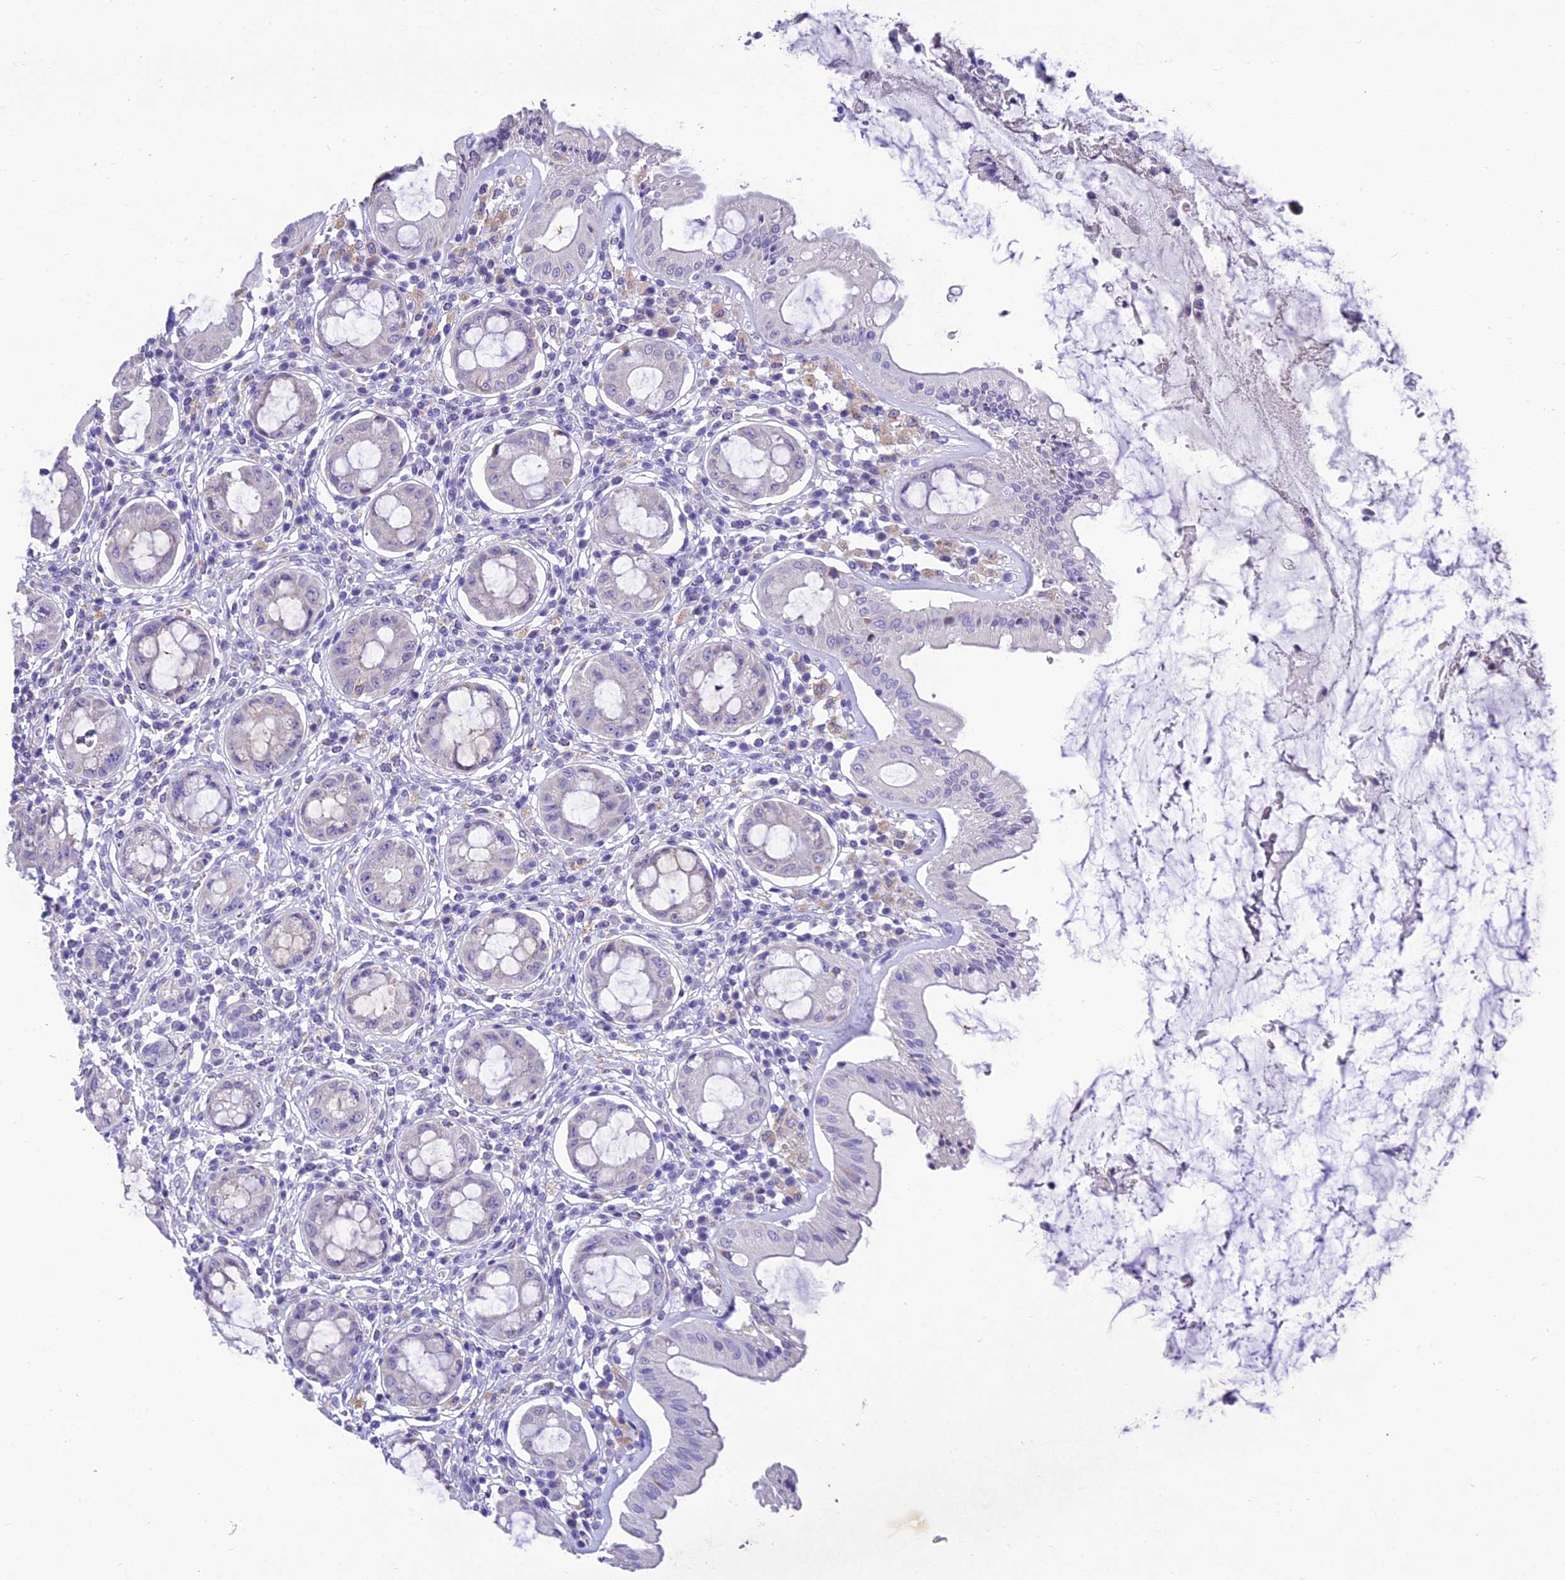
{"staining": {"intensity": "weak", "quantity": "<25%", "location": "cytoplasmic/membranous"}, "tissue": "rectum", "cell_type": "Glandular cells", "image_type": "normal", "snomed": [{"axis": "morphology", "description": "Normal tissue, NOS"}, {"axis": "topography", "description": "Rectum"}], "caption": "Human rectum stained for a protein using immunohistochemistry (IHC) demonstrates no expression in glandular cells.", "gene": "MIIP", "patient": {"sex": "female", "age": 57}}